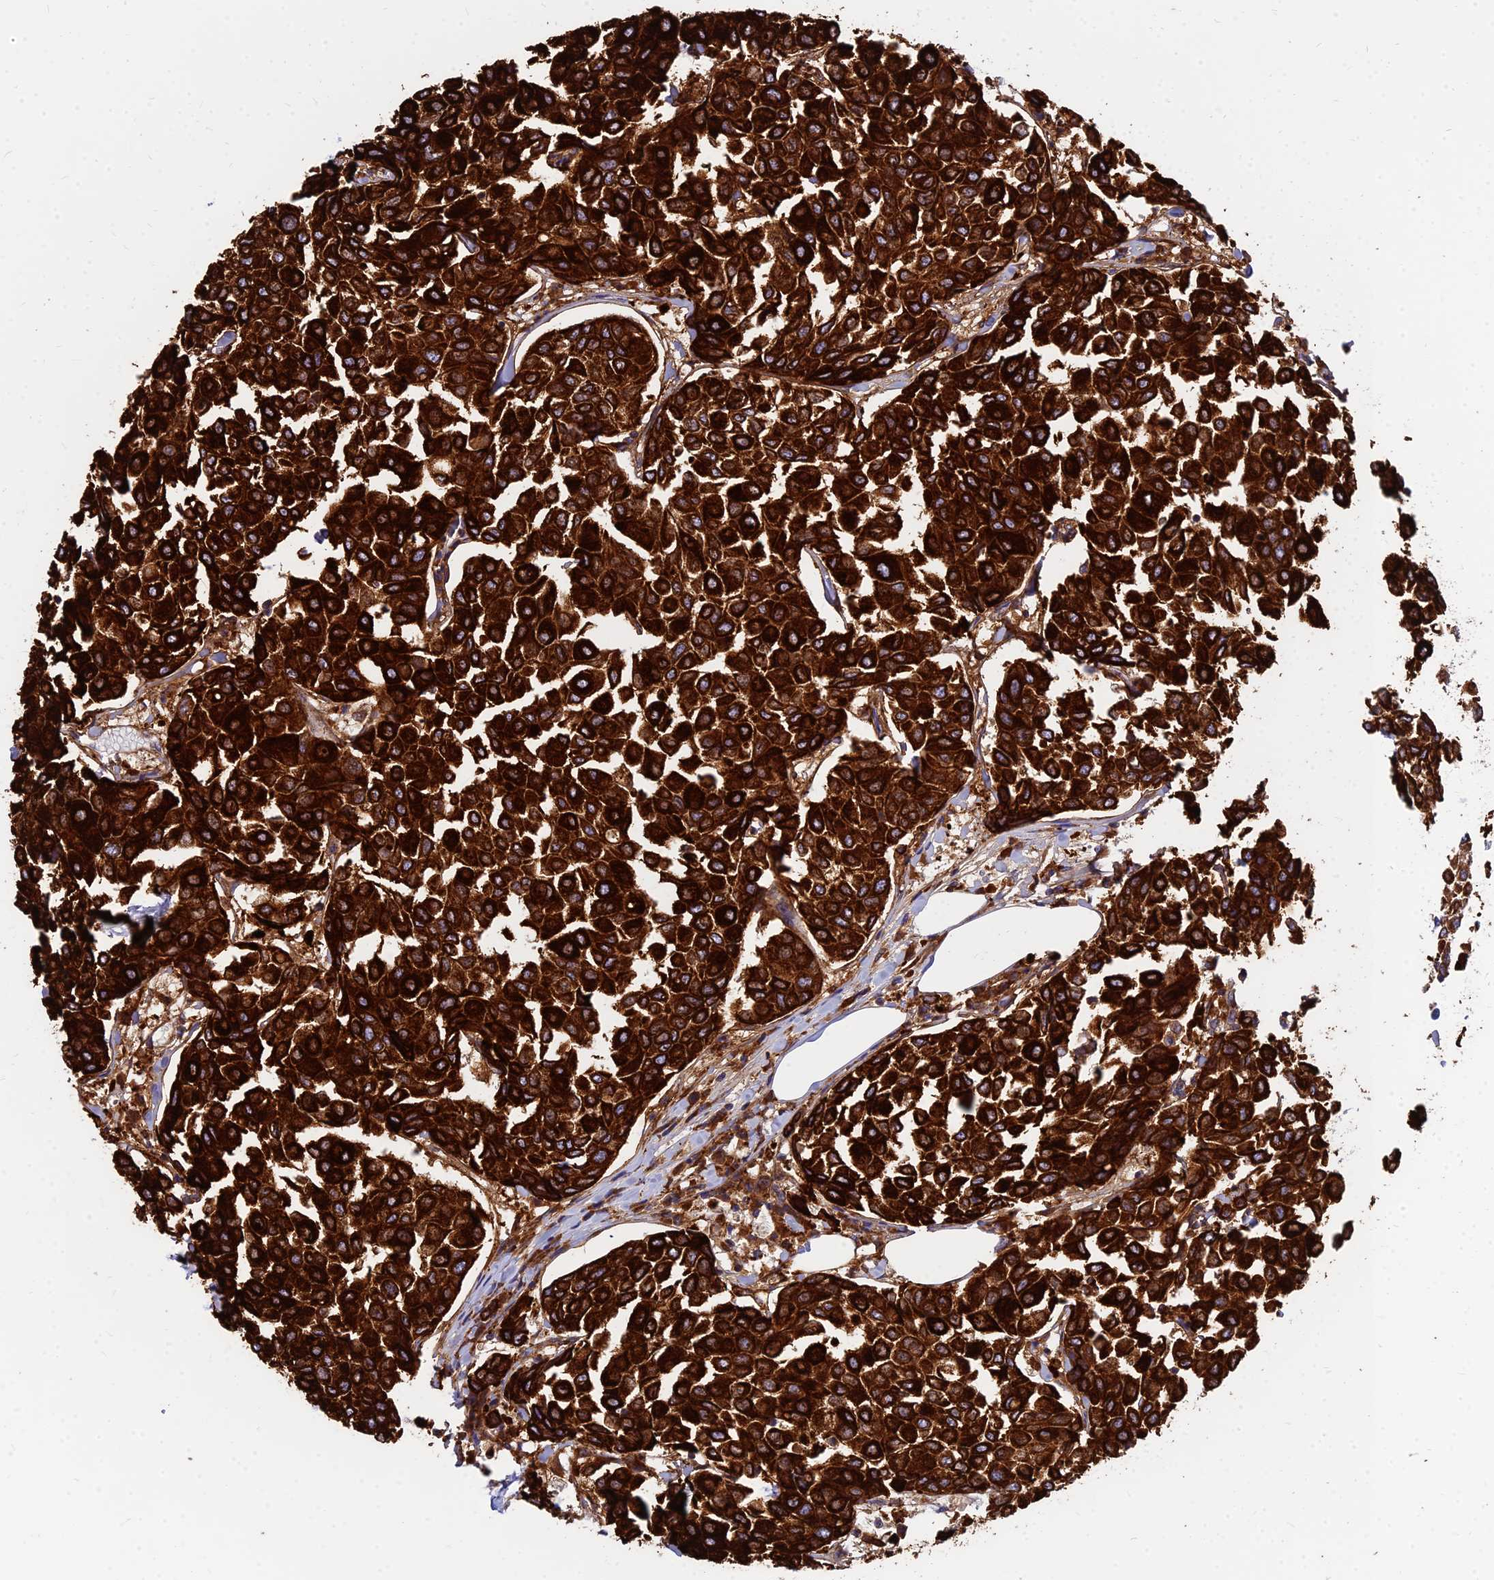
{"staining": {"intensity": "strong", "quantity": ">75%", "location": "cytoplasmic/membranous"}, "tissue": "breast cancer", "cell_type": "Tumor cells", "image_type": "cancer", "snomed": [{"axis": "morphology", "description": "Duct carcinoma"}, {"axis": "topography", "description": "Breast"}], "caption": "Immunohistochemistry staining of breast cancer, which exhibits high levels of strong cytoplasmic/membranous positivity in approximately >75% of tumor cells indicating strong cytoplasmic/membranous protein positivity. The staining was performed using DAB (brown) for protein detection and nuclei were counterstained in hematoxylin (blue).", "gene": "CCT6B", "patient": {"sex": "female", "age": 55}}